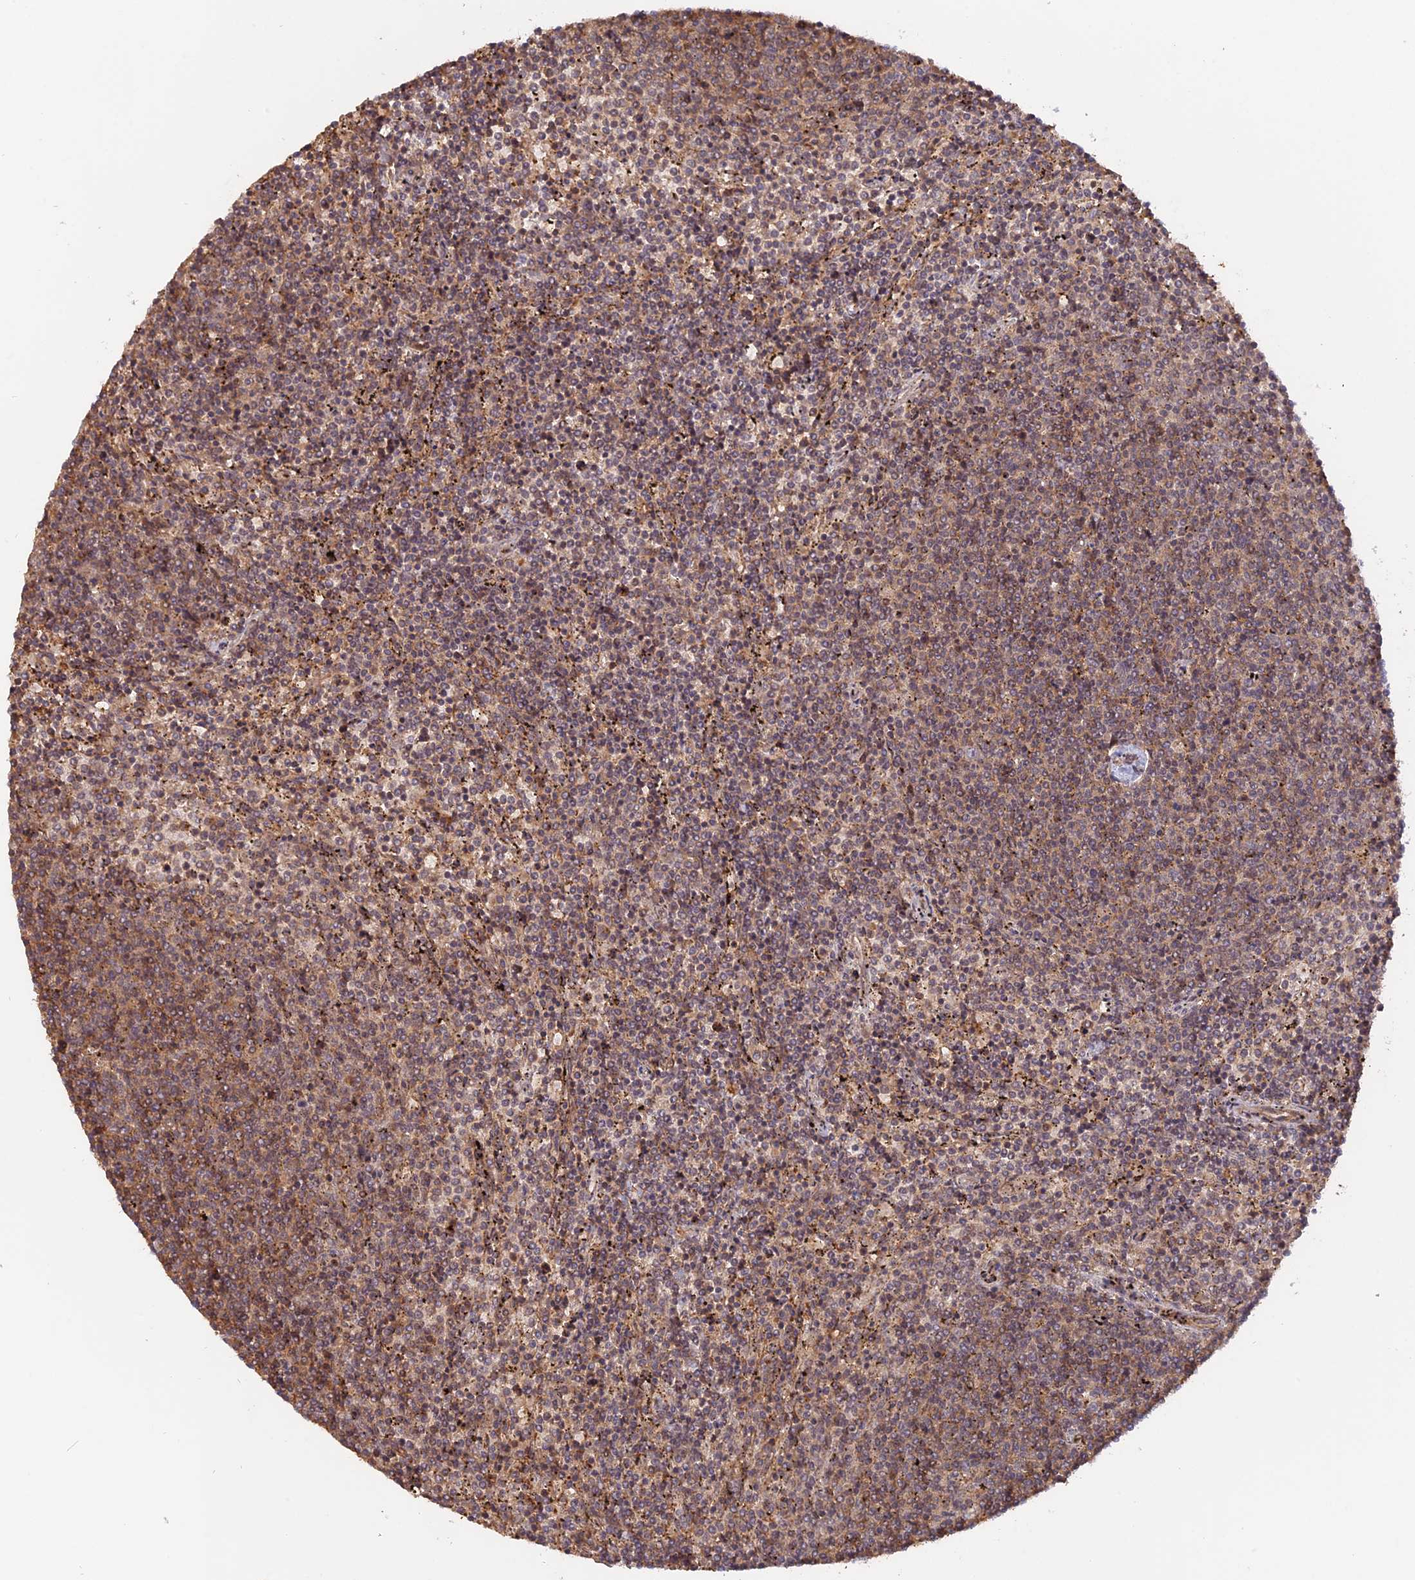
{"staining": {"intensity": "weak", "quantity": "25%-75%", "location": "cytoplasmic/membranous"}, "tissue": "lymphoma", "cell_type": "Tumor cells", "image_type": "cancer", "snomed": [{"axis": "morphology", "description": "Malignant lymphoma, non-Hodgkin's type, Low grade"}, {"axis": "topography", "description": "Spleen"}], "caption": "Lymphoma stained with IHC exhibits weak cytoplasmic/membranous expression in approximately 25%-75% of tumor cells. (DAB = brown stain, brightfield microscopy at high magnification).", "gene": "CCDC174", "patient": {"sex": "female", "age": 50}}